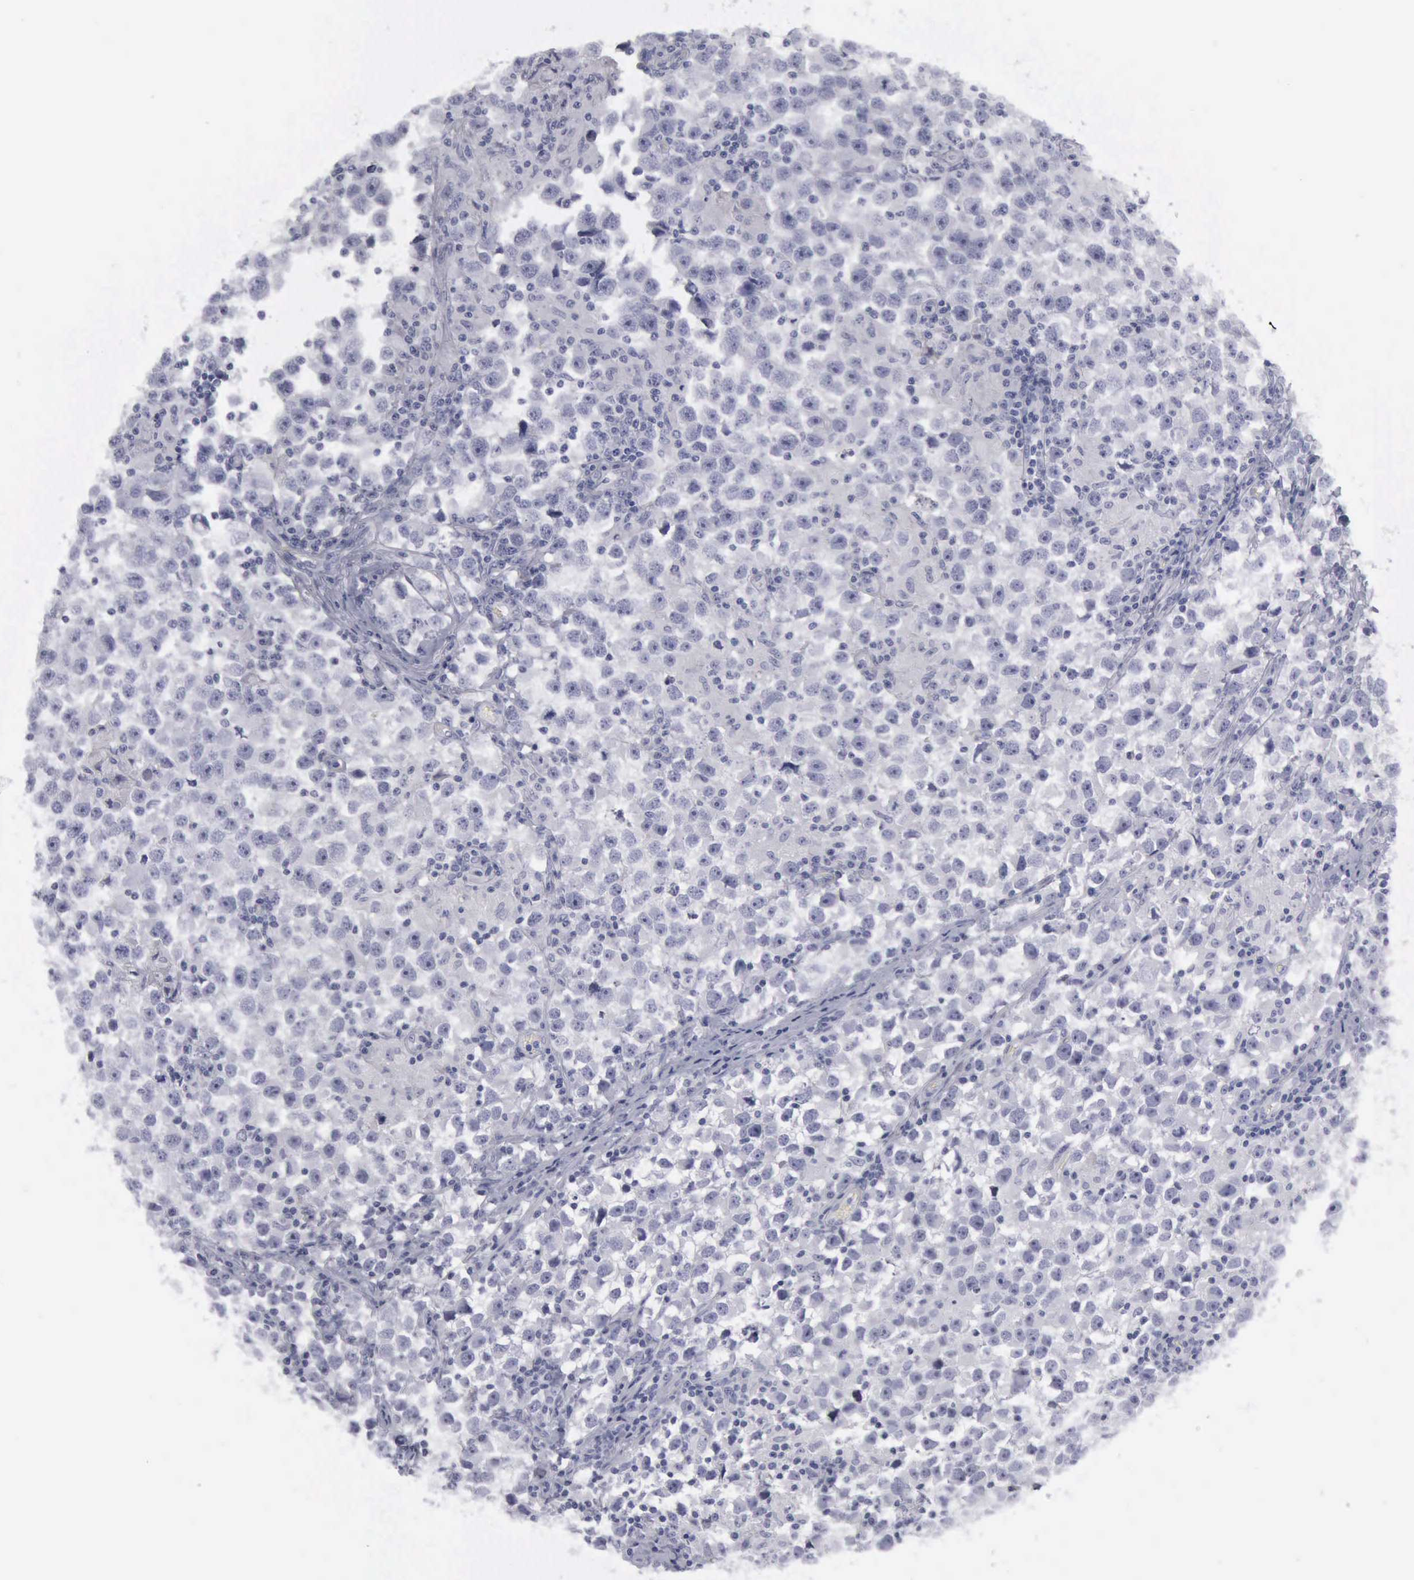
{"staining": {"intensity": "negative", "quantity": "none", "location": "none"}, "tissue": "testis cancer", "cell_type": "Tumor cells", "image_type": "cancer", "snomed": [{"axis": "morphology", "description": "Seminoma, NOS"}, {"axis": "topography", "description": "Testis"}], "caption": "Testis cancer stained for a protein using IHC demonstrates no positivity tumor cells.", "gene": "KRT13", "patient": {"sex": "male", "age": 33}}